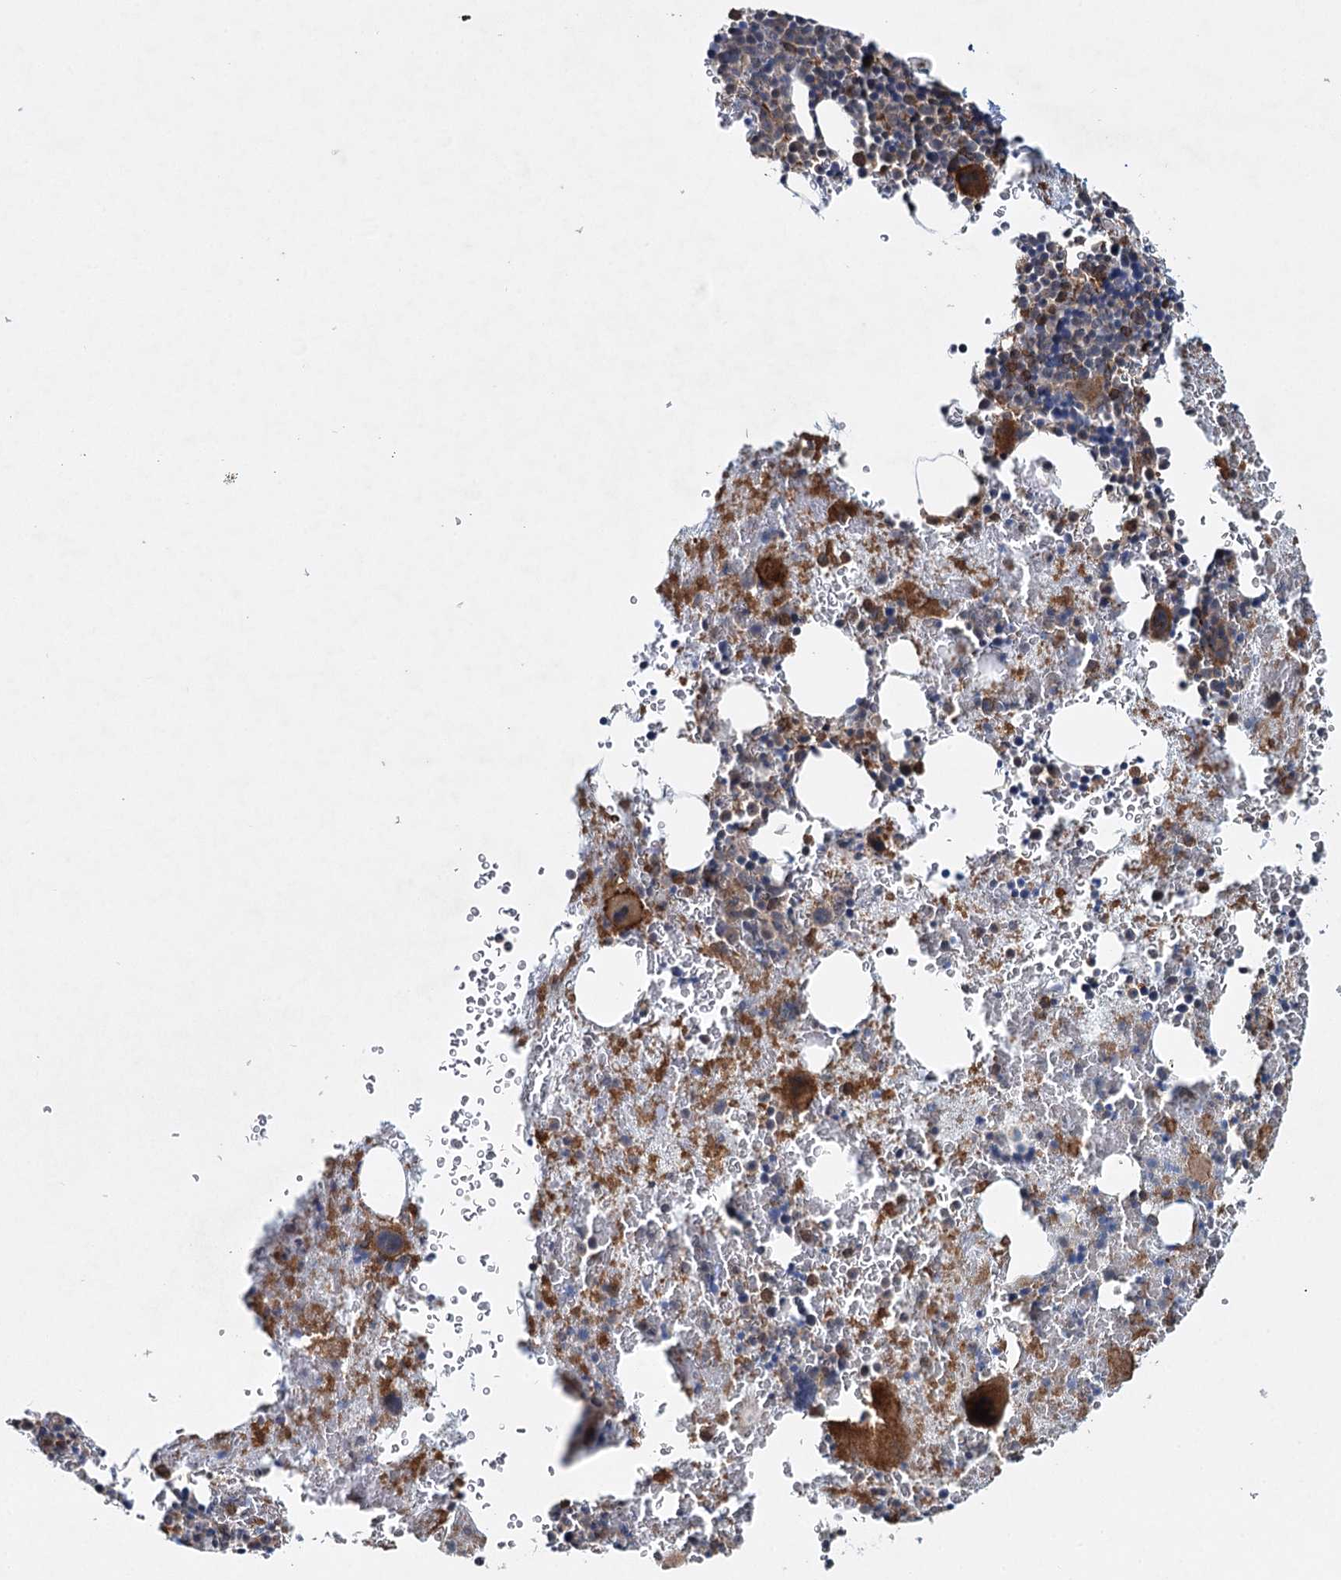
{"staining": {"intensity": "strong", "quantity": "<25%", "location": "cytoplasmic/membranous"}, "tissue": "bone marrow", "cell_type": "Hematopoietic cells", "image_type": "normal", "snomed": [{"axis": "morphology", "description": "Normal tissue, NOS"}, {"axis": "topography", "description": "Bone marrow"}], "caption": "Hematopoietic cells show strong cytoplasmic/membranous positivity in about <25% of cells in benign bone marrow. (brown staining indicates protein expression, while blue staining denotes nuclei).", "gene": "WDR44", "patient": {"sex": "male", "age": 36}}